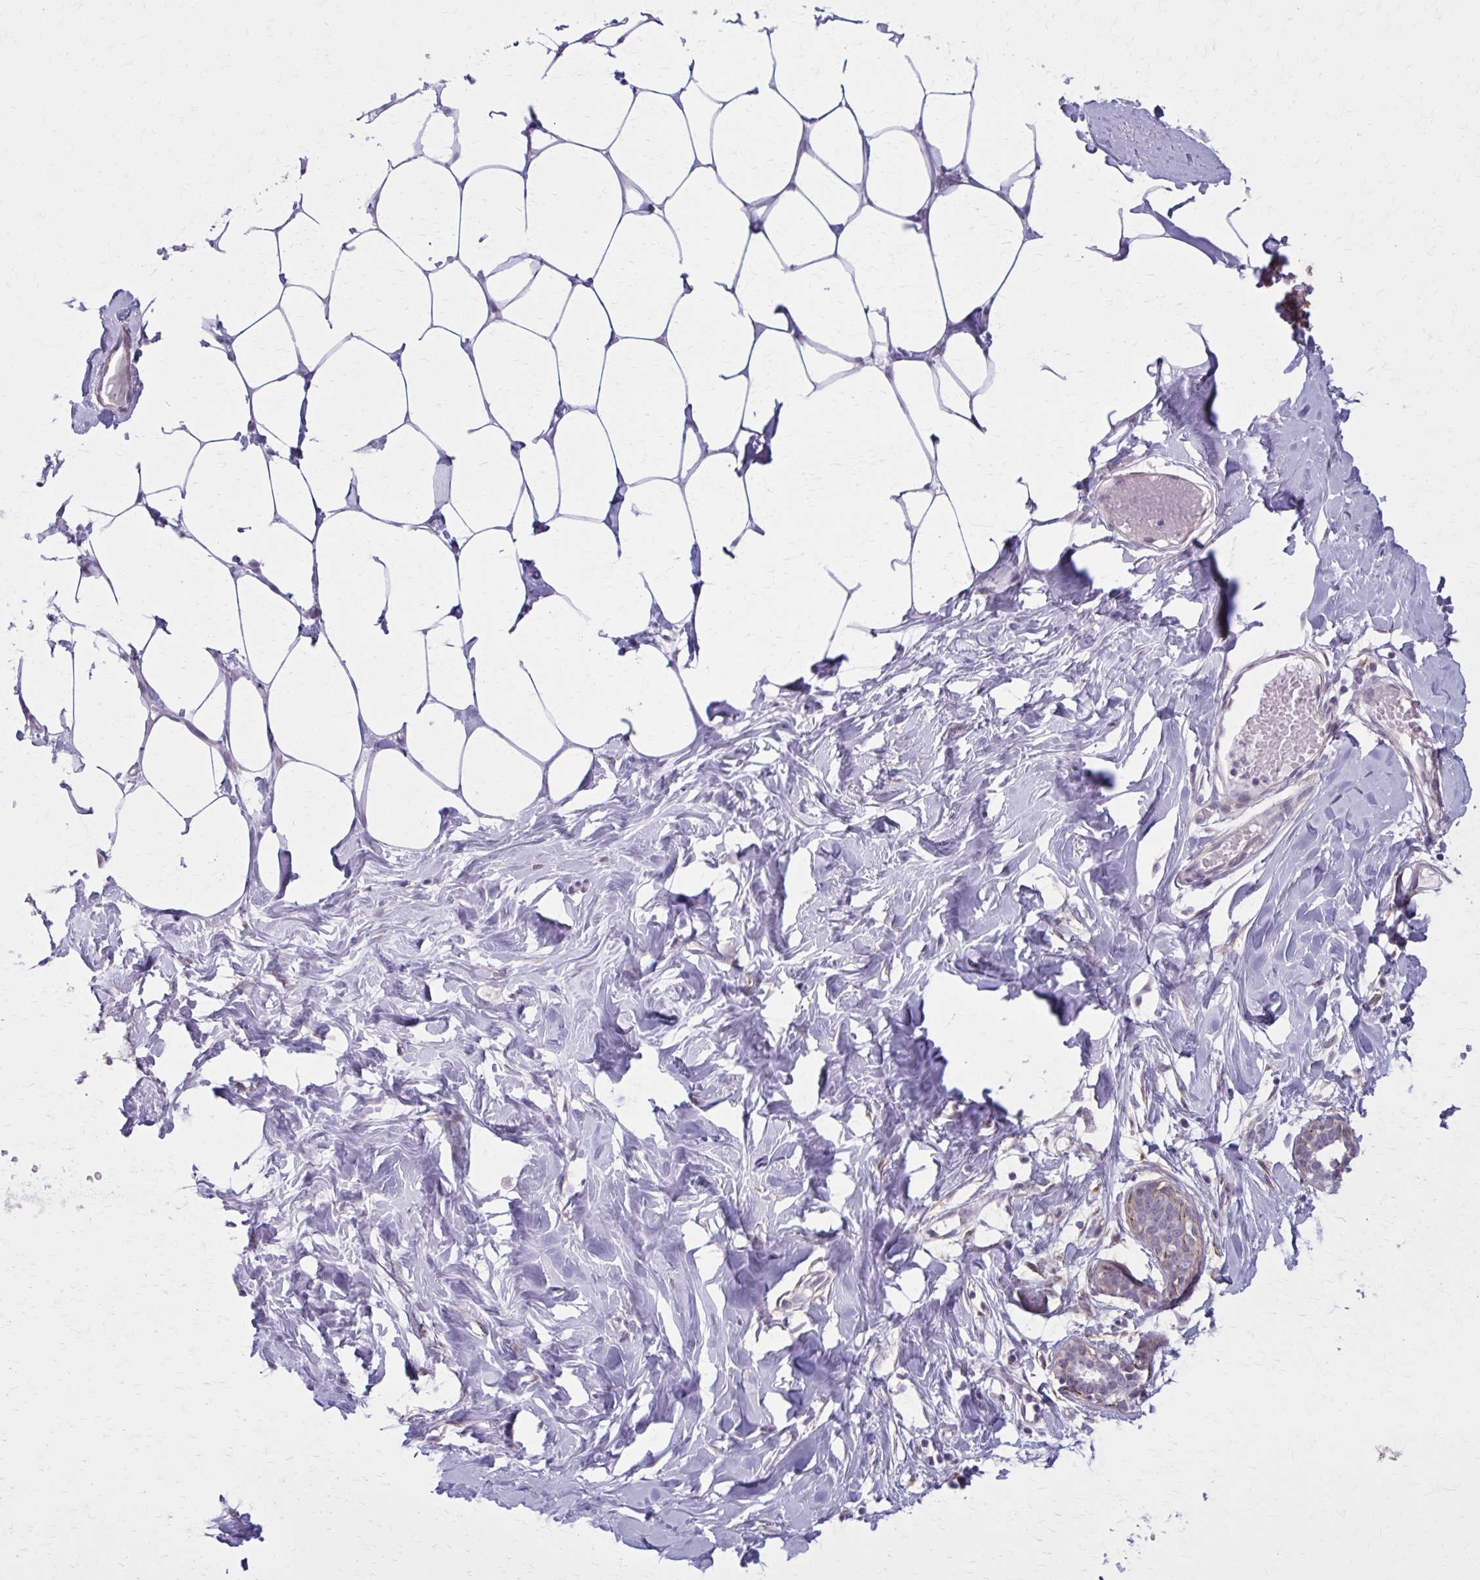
{"staining": {"intensity": "negative", "quantity": "none", "location": "none"}, "tissue": "breast", "cell_type": "Adipocytes", "image_type": "normal", "snomed": [{"axis": "morphology", "description": "Normal tissue, NOS"}, {"axis": "topography", "description": "Breast"}], "caption": "This is a photomicrograph of immunohistochemistry staining of benign breast, which shows no positivity in adipocytes.", "gene": "NUMBL", "patient": {"sex": "female", "age": 27}}